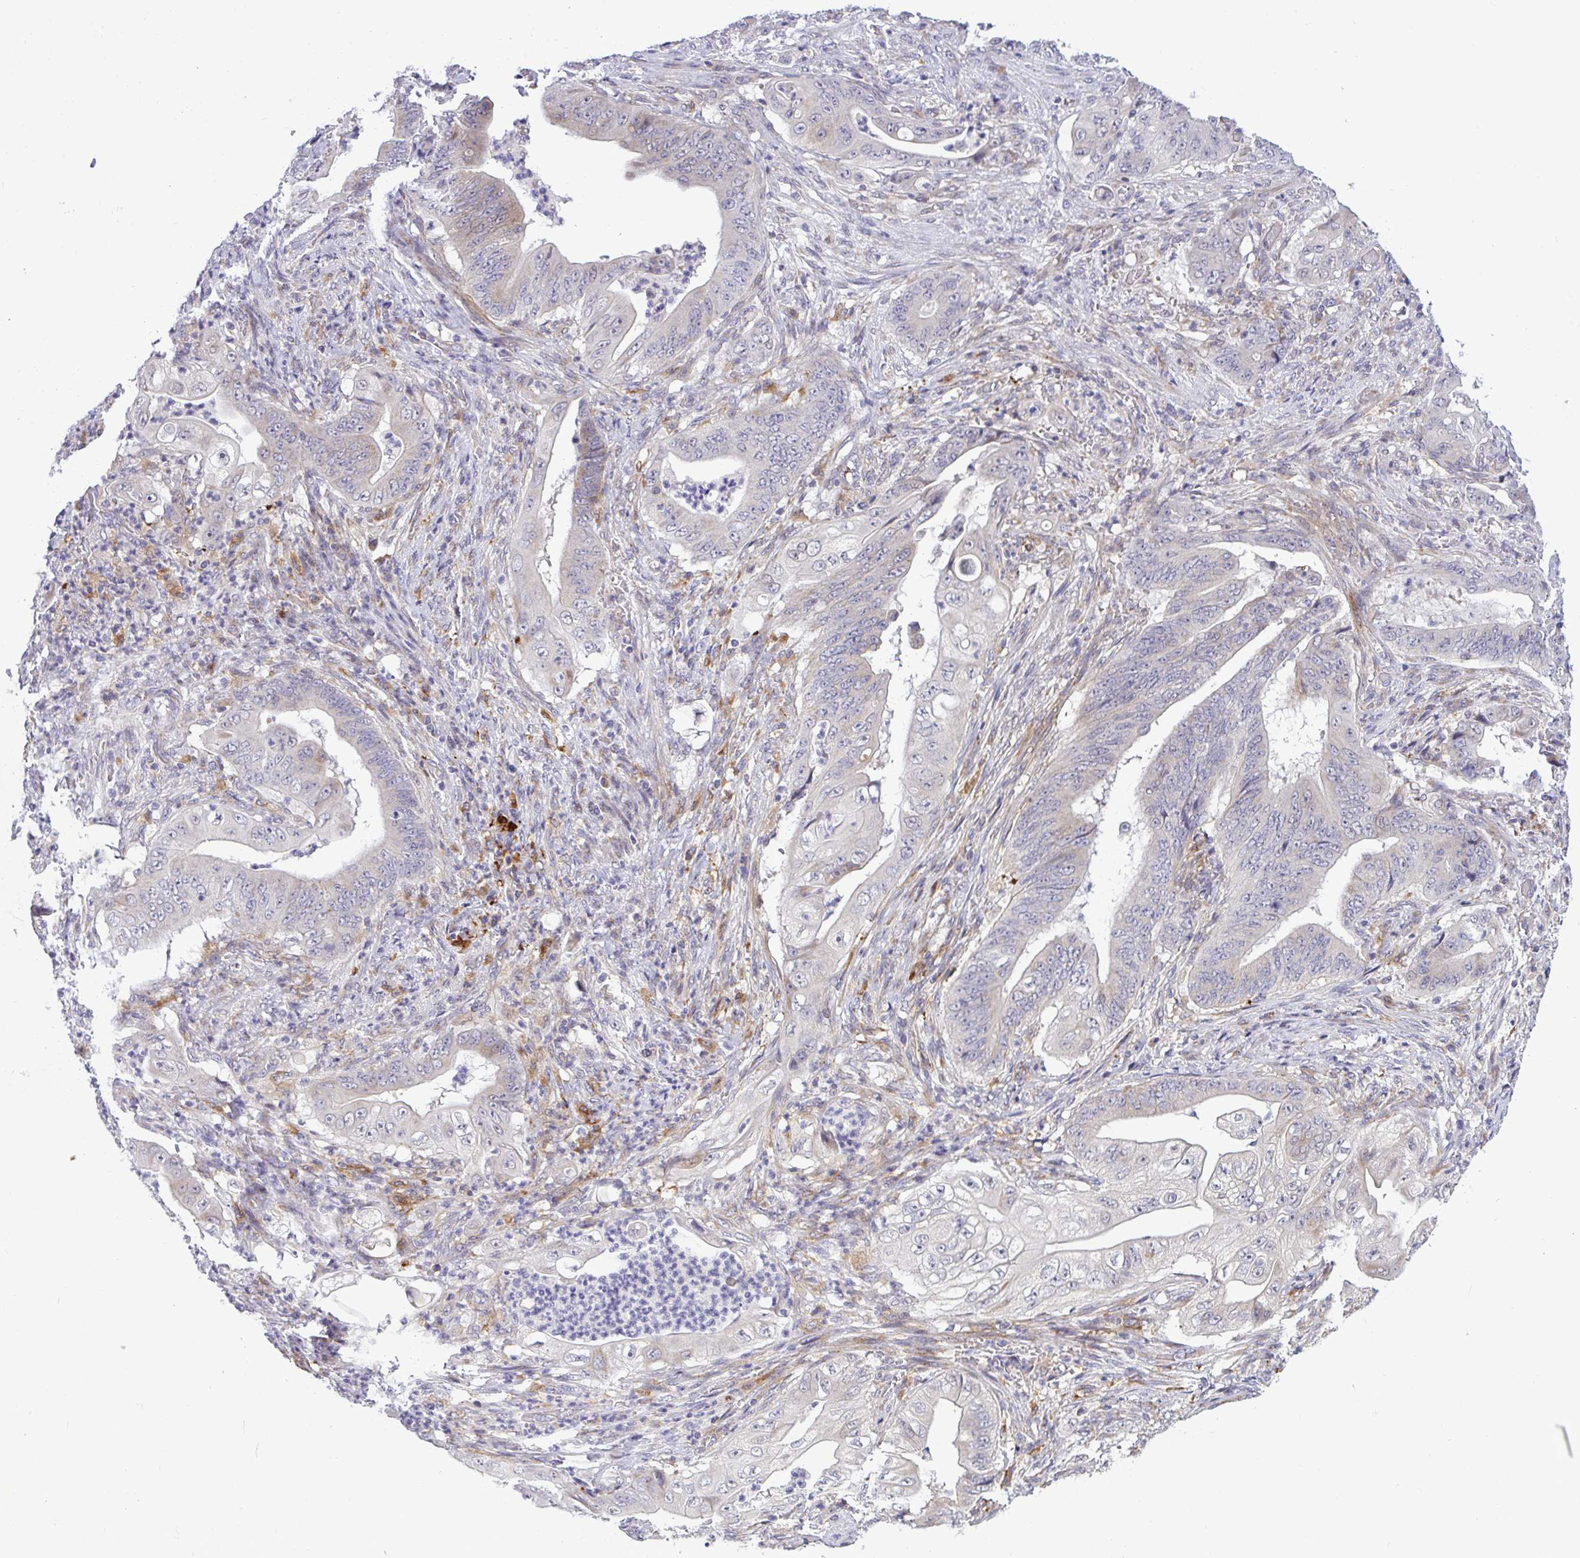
{"staining": {"intensity": "negative", "quantity": "none", "location": "none"}, "tissue": "stomach cancer", "cell_type": "Tumor cells", "image_type": "cancer", "snomed": [{"axis": "morphology", "description": "Adenocarcinoma, NOS"}, {"axis": "topography", "description": "Stomach"}], "caption": "Immunohistochemistry histopathology image of adenocarcinoma (stomach) stained for a protein (brown), which reveals no positivity in tumor cells.", "gene": "SRRM4", "patient": {"sex": "female", "age": 73}}